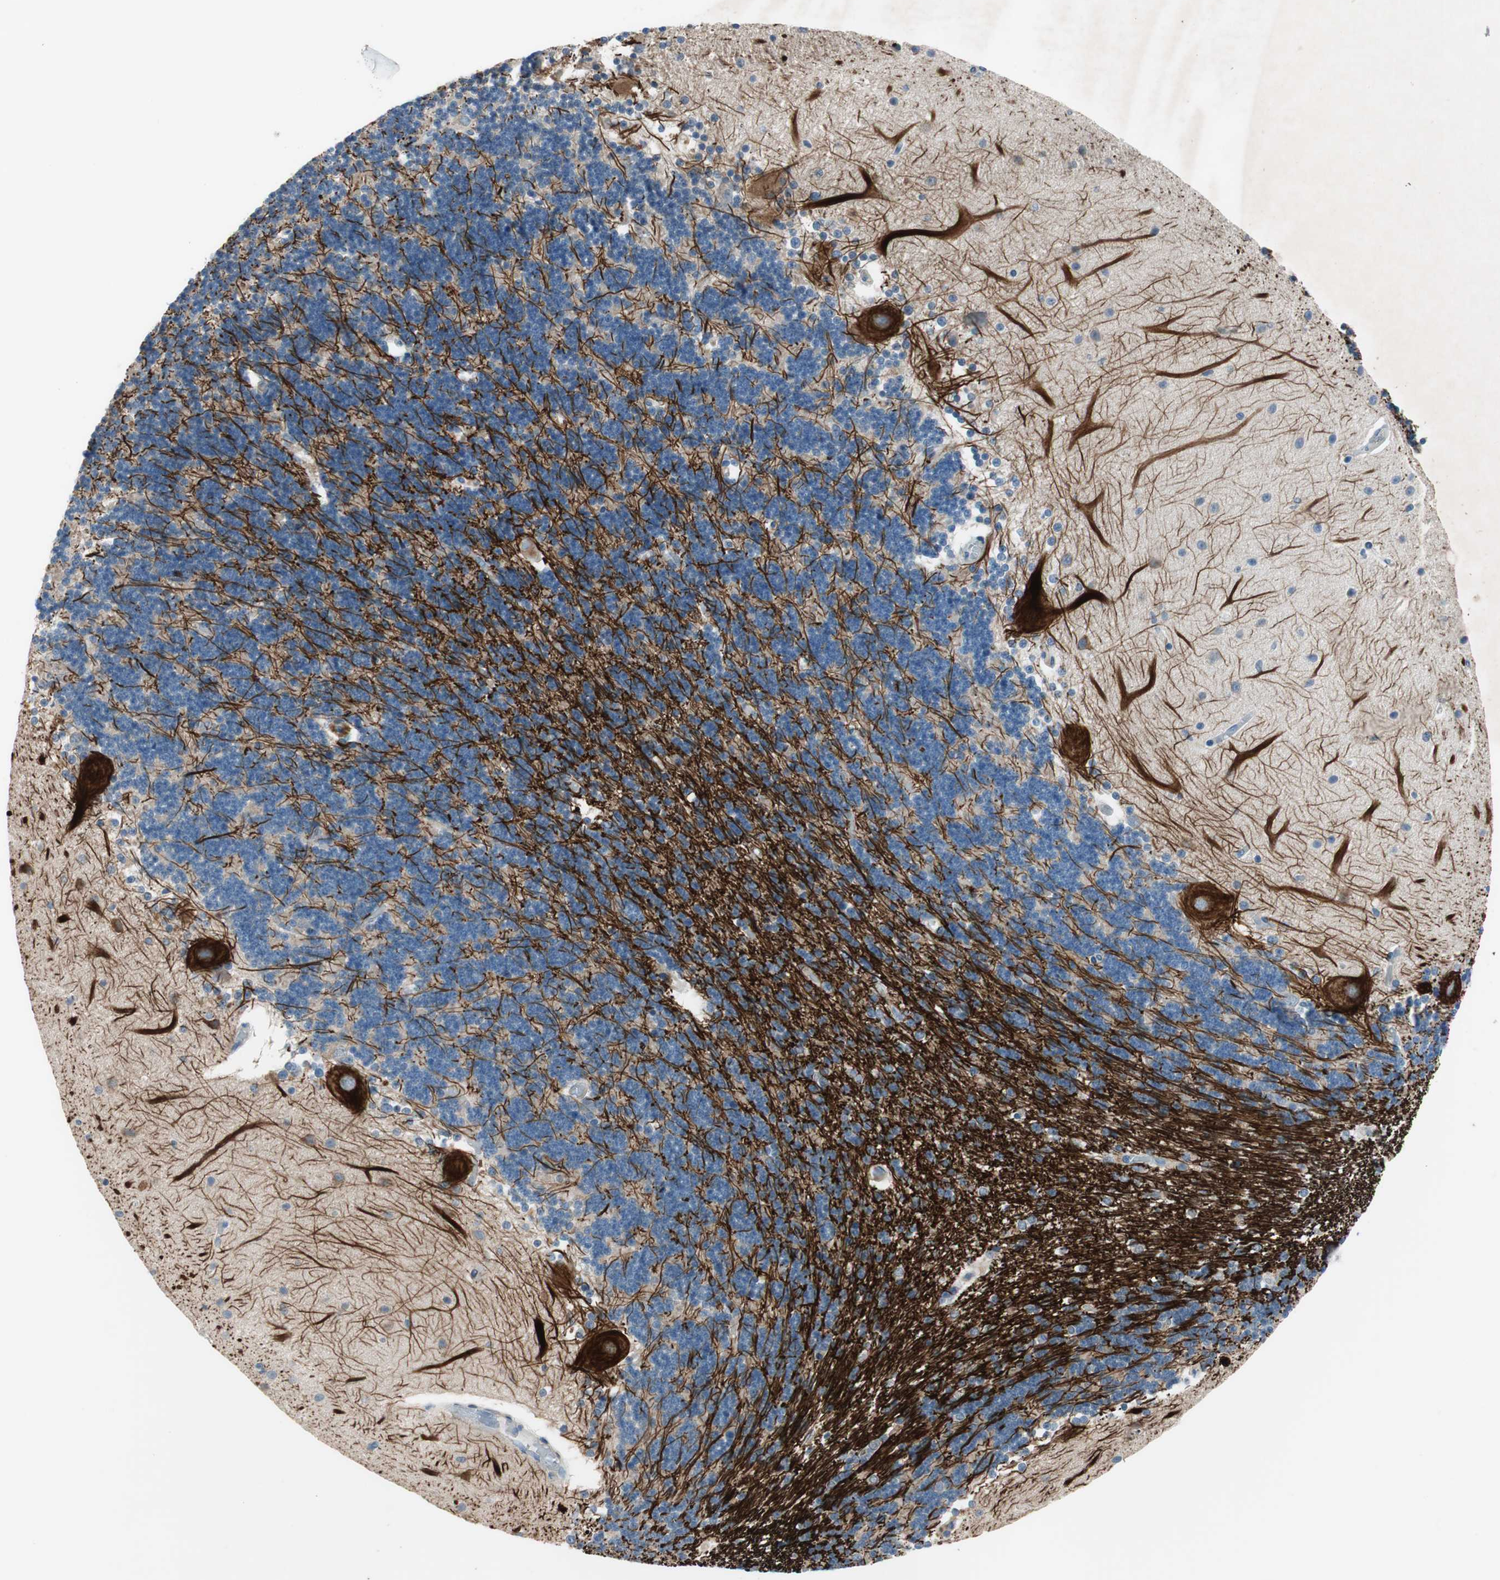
{"staining": {"intensity": "negative", "quantity": "none", "location": "none"}, "tissue": "cerebellum", "cell_type": "Cells in granular layer", "image_type": "normal", "snomed": [{"axis": "morphology", "description": "Normal tissue, NOS"}, {"axis": "topography", "description": "Cerebellum"}], "caption": "The immunohistochemistry (IHC) image has no significant positivity in cells in granular layer of cerebellum. (Immunohistochemistry (ihc), brightfield microscopy, high magnification).", "gene": "PRRG4", "patient": {"sex": "female", "age": 54}}